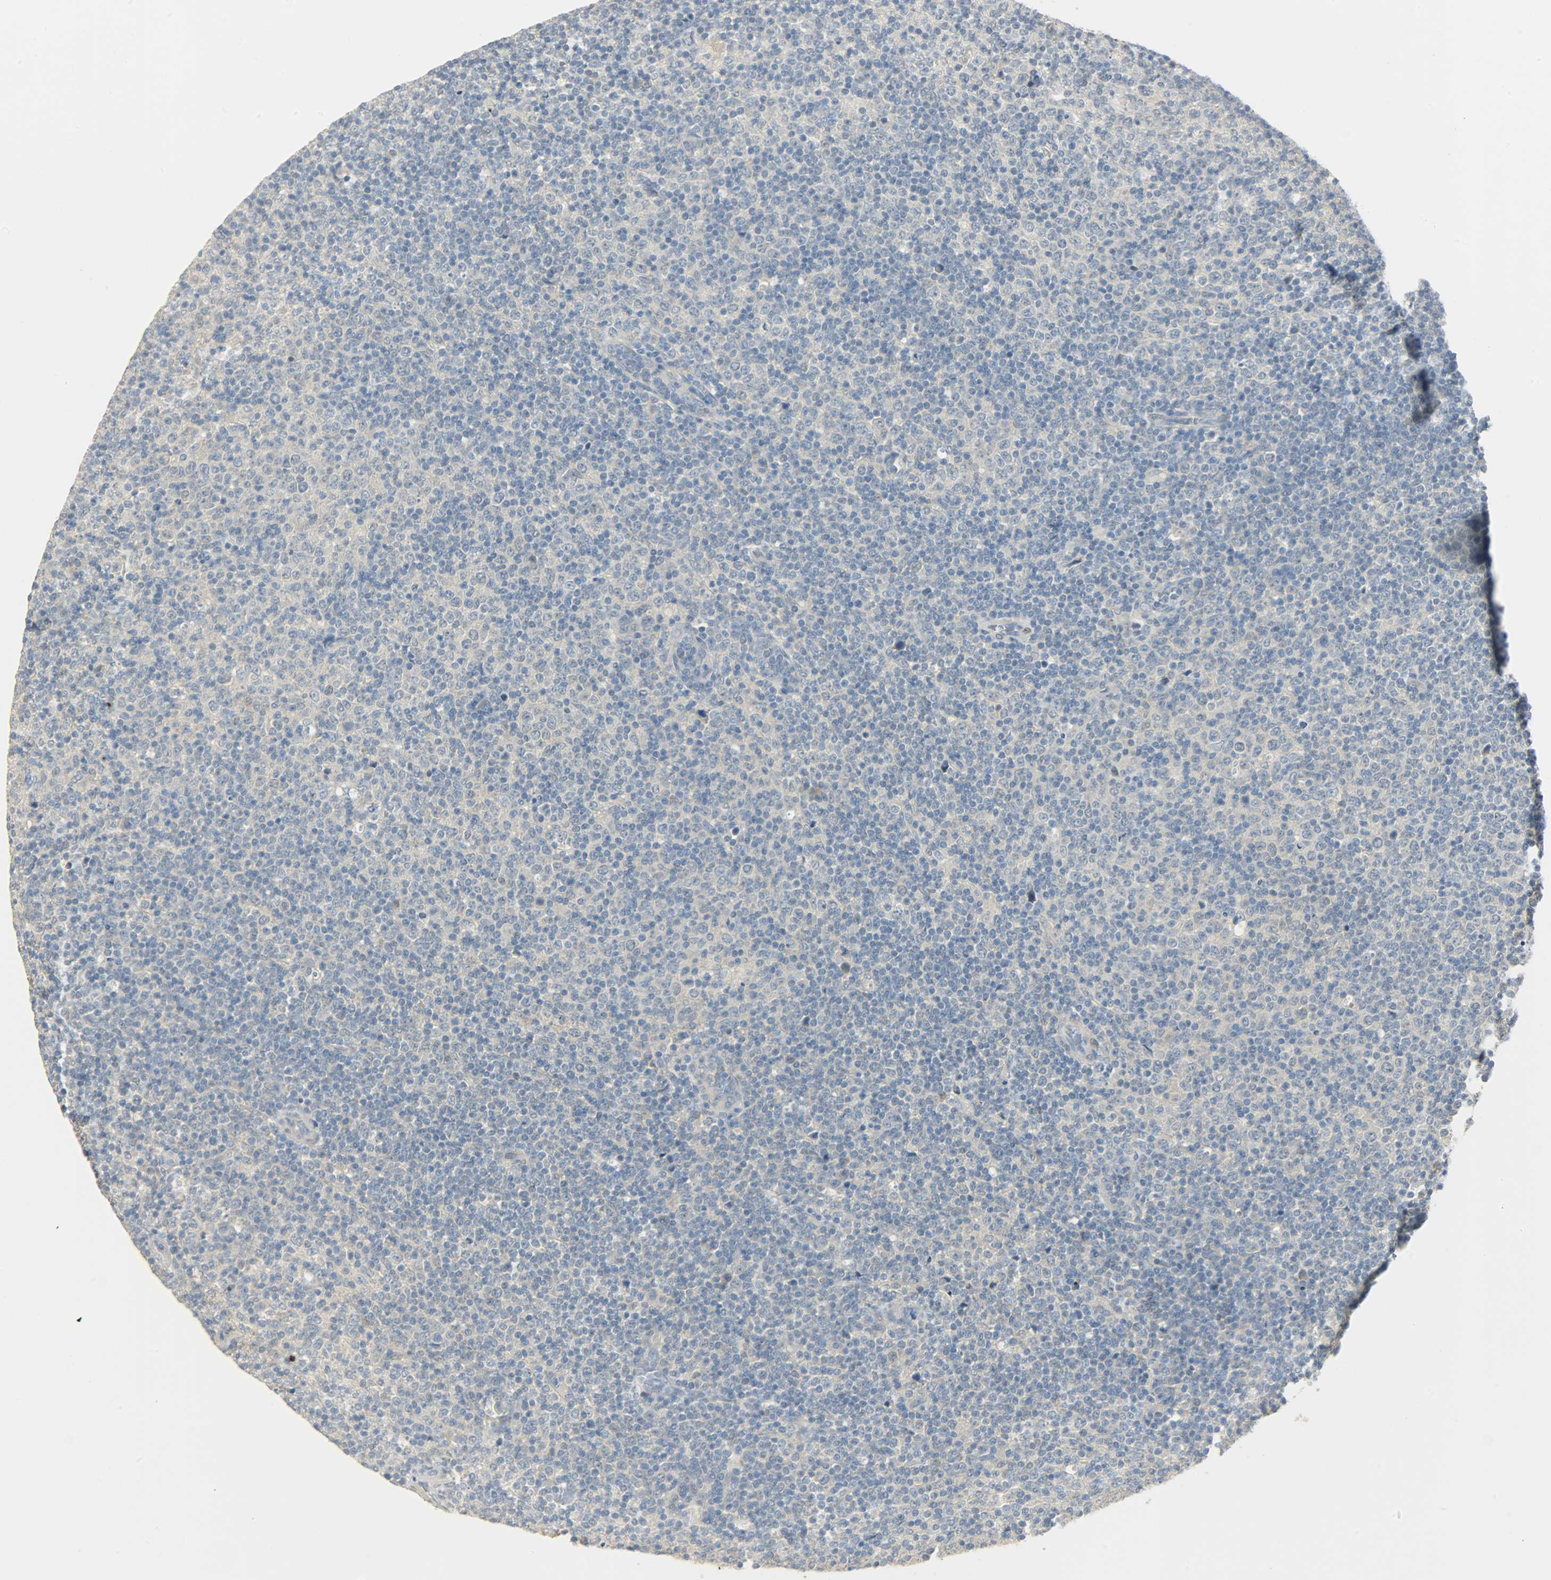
{"staining": {"intensity": "weak", "quantity": "25%-75%", "location": "cytoplasmic/membranous"}, "tissue": "lymphoma", "cell_type": "Tumor cells", "image_type": "cancer", "snomed": [{"axis": "morphology", "description": "Malignant lymphoma, non-Hodgkin's type, Low grade"}, {"axis": "topography", "description": "Lymph node"}], "caption": "A low amount of weak cytoplasmic/membranous staining is appreciated in approximately 25%-75% of tumor cells in lymphoma tissue.", "gene": "USP13", "patient": {"sex": "male", "age": 70}}